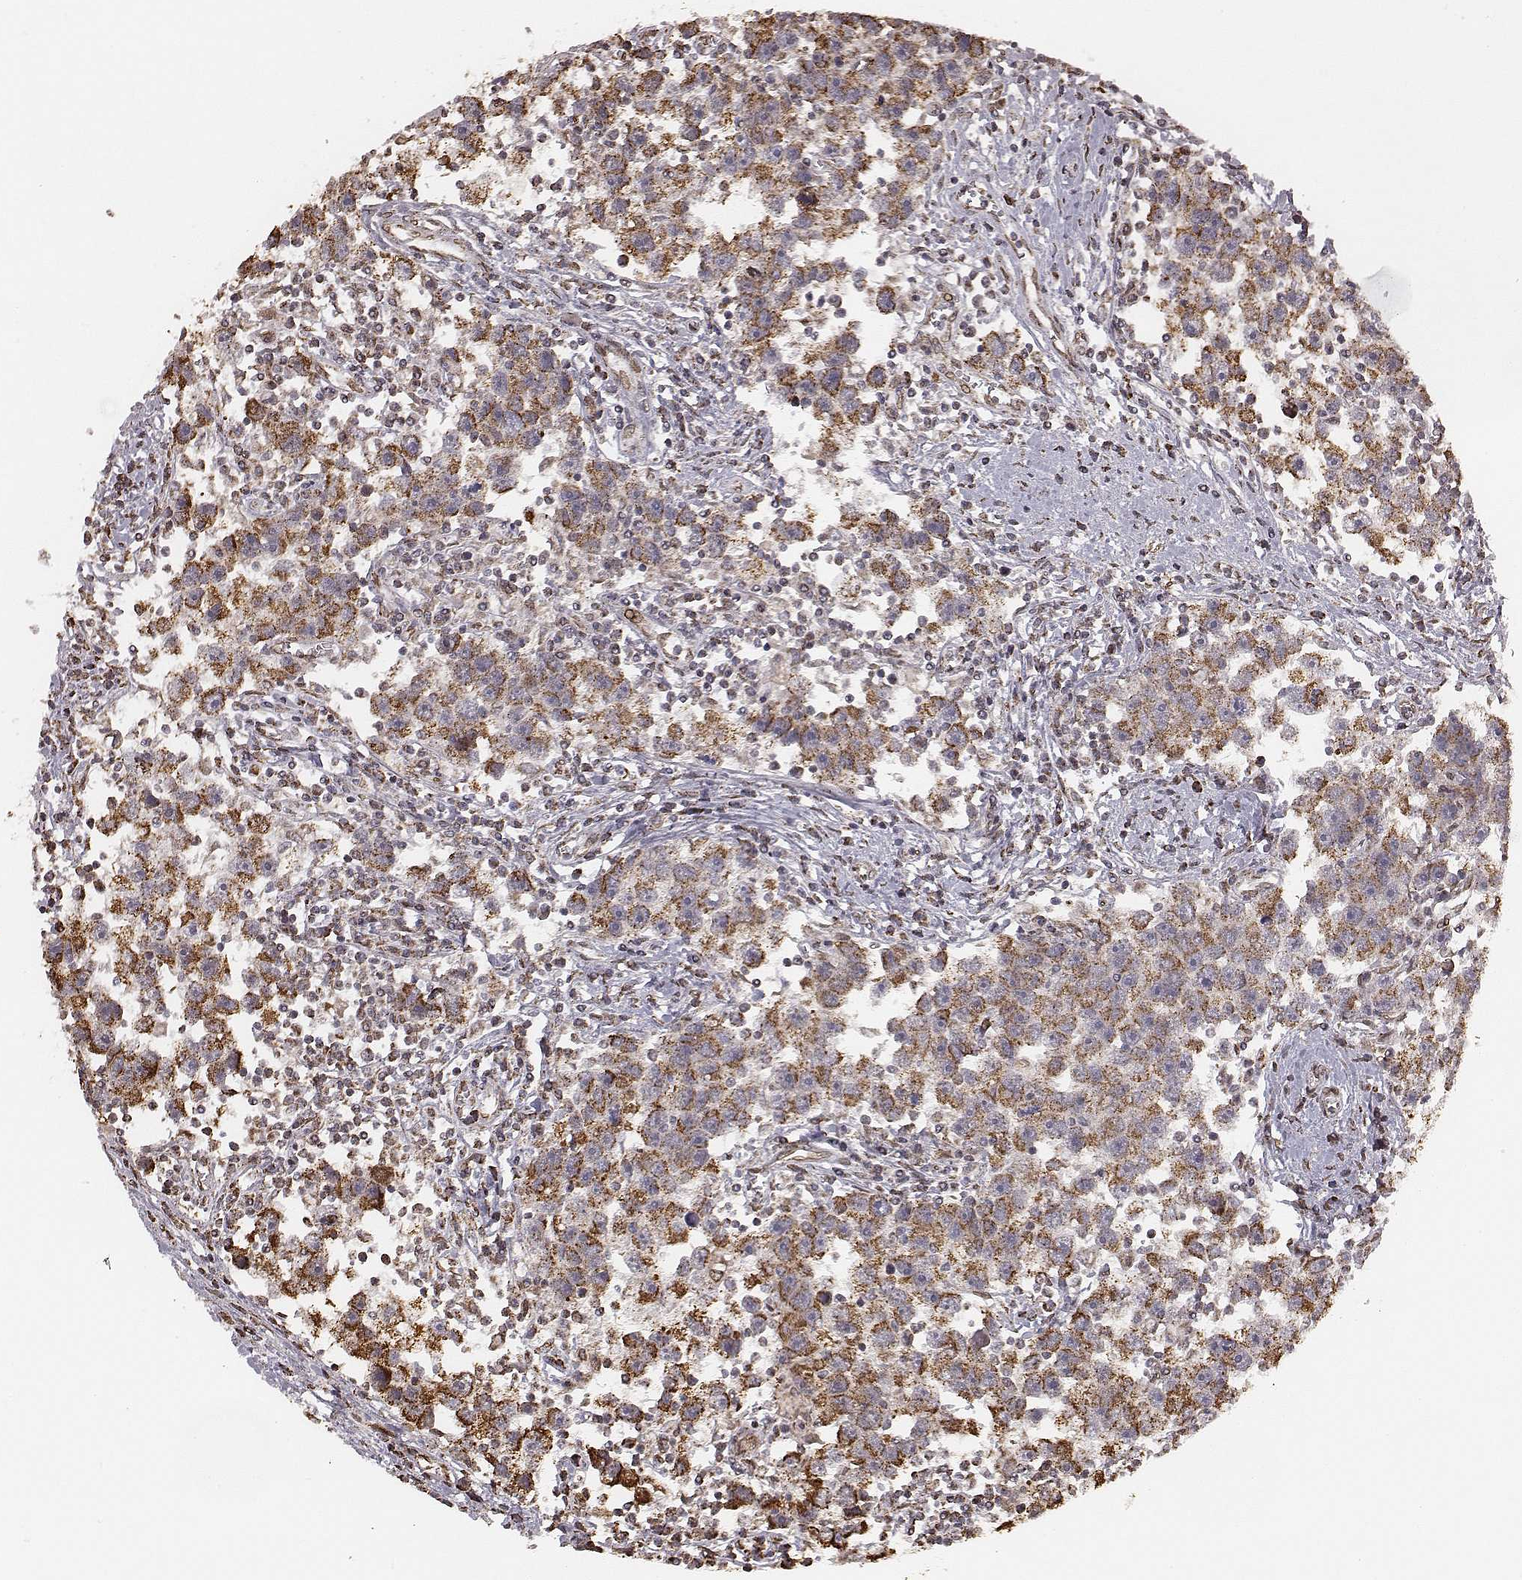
{"staining": {"intensity": "moderate", "quantity": "25%-75%", "location": "cytoplasmic/membranous"}, "tissue": "testis cancer", "cell_type": "Tumor cells", "image_type": "cancer", "snomed": [{"axis": "morphology", "description": "Seminoma, NOS"}, {"axis": "topography", "description": "Testis"}], "caption": "Immunohistochemical staining of human testis cancer exhibits moderate cytoplasmic/membranous protein positivity in approximately 25%-75% of tumor cells. The protein of interest is shown in brown color, while the nuclei are stained blue.", "gene": "ACOT2", "patient": {"sex": "male", "age": 30}}